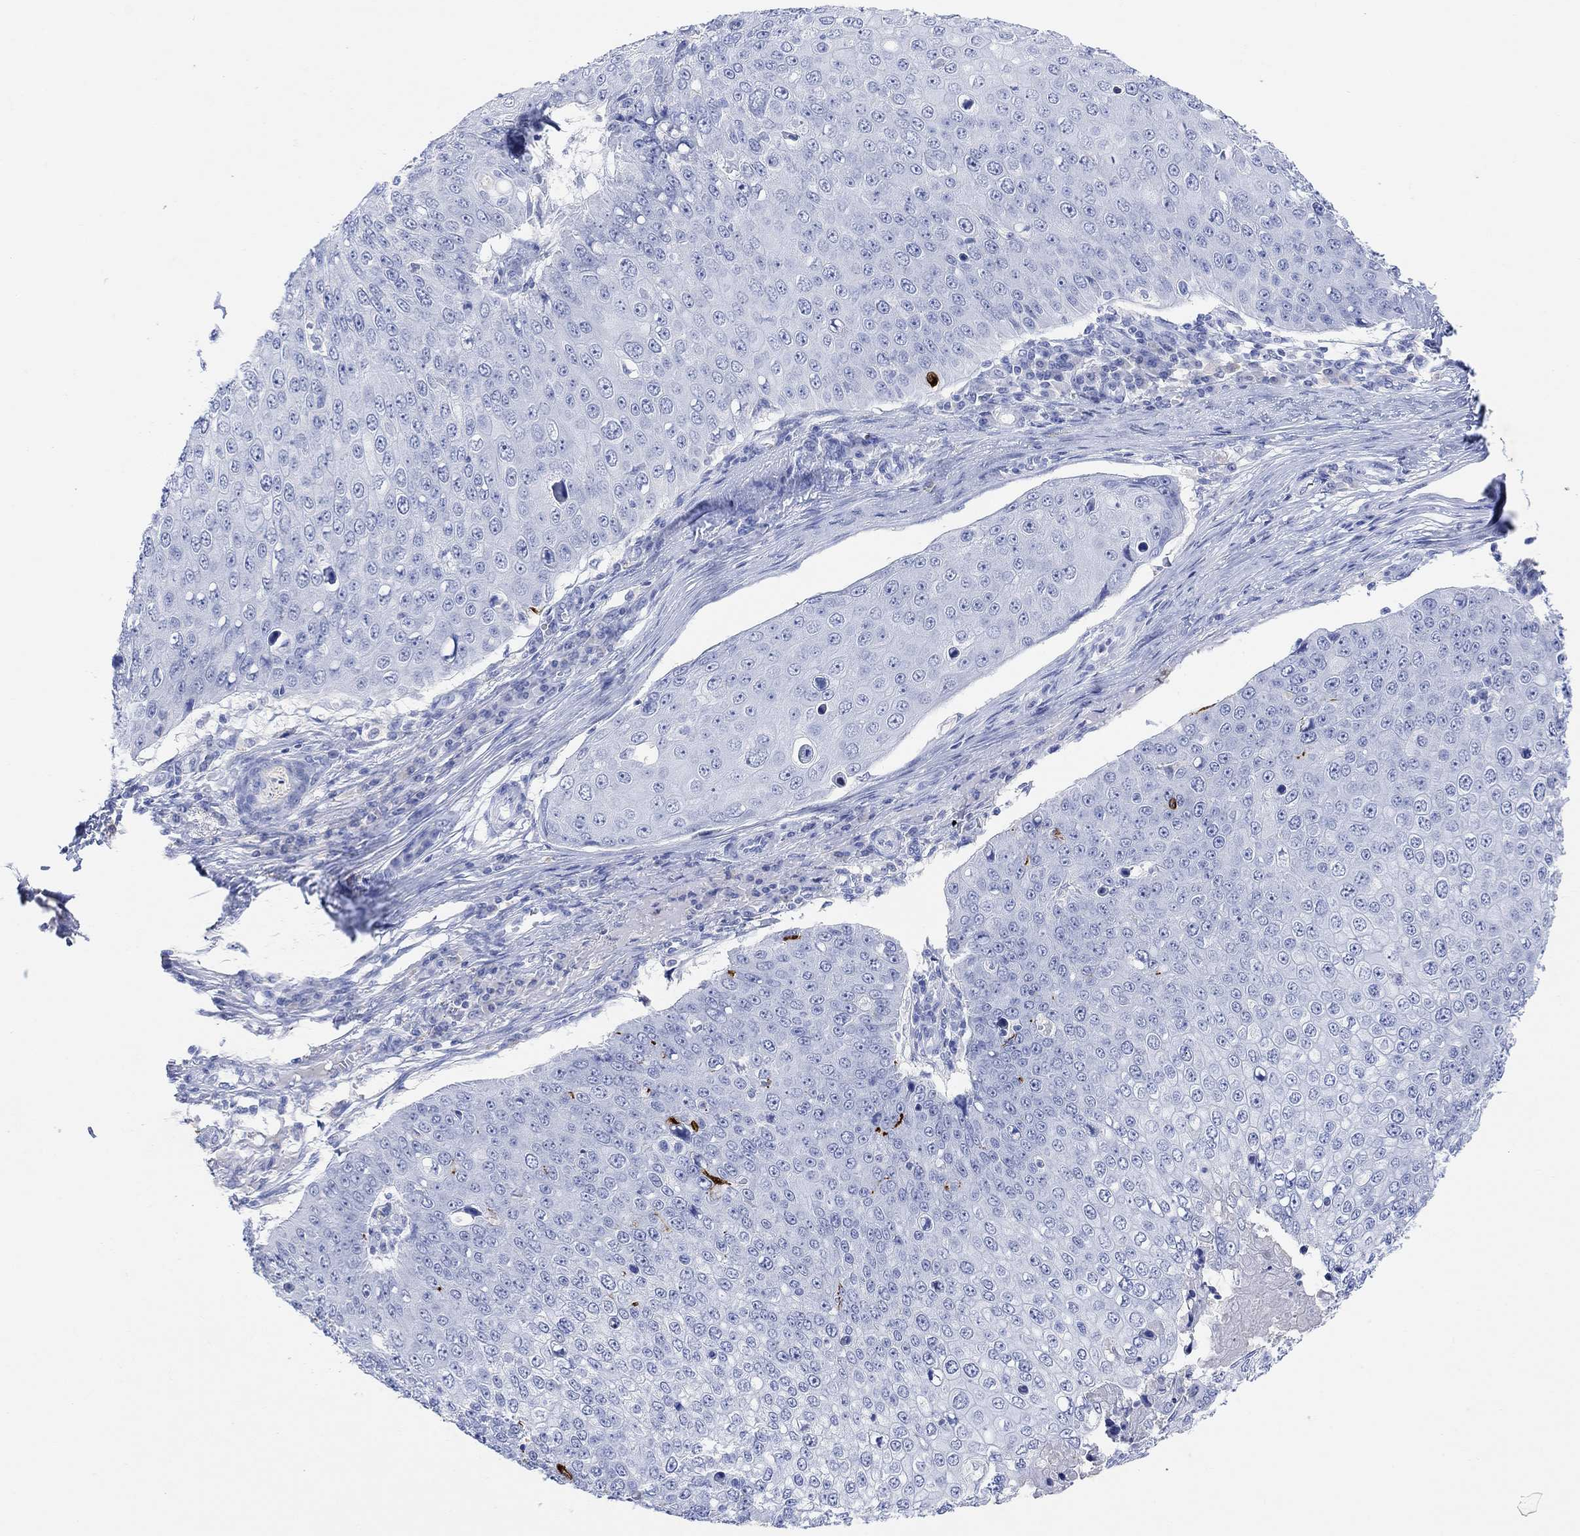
{"staining": {"intensity": "negative", "quantity": "none", "location": "none"}, "tissue": "skin cancer", "cell_type": "Tumor cells", "image_type": "cancer", "snomed": [{"axis": "morphology", "description": "Squamous cell carcinoma, NOS"}, {"axis": "topography", "description": "Skin"}], "caption": "Skin cancer was stained to show a protein in brown. There is no significant staining in tumor cells.", "gene": "TYR", "patient": {"sex": "male", "age": 71}}